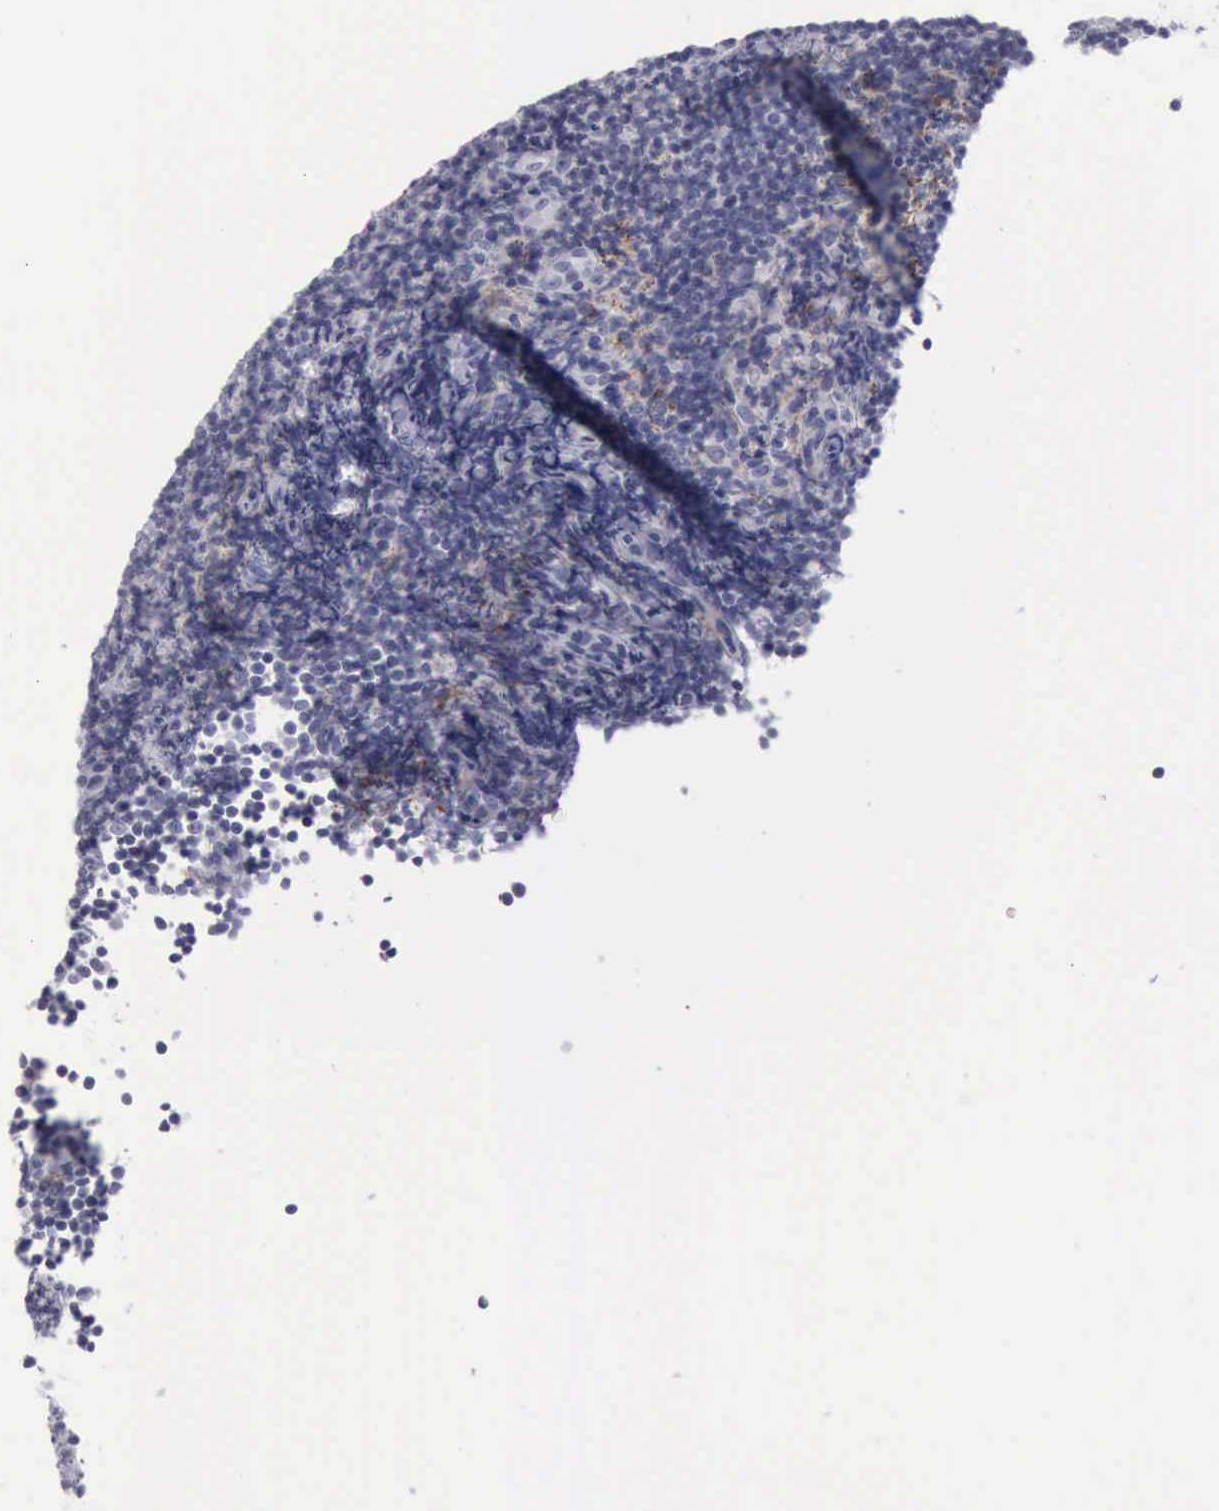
{"staining": {"intensity": "negative", "quantity": "none", "location": "none"}, "tissue": "lymphoma", "cell_type": "Tumor cells", "image_type": "cancer", "snomed": [{"axis": "morphology", "description": "Malignant lymphoma, non-Hodgkin's type, Low grade"}, {"axis": "topography", "description": "Lymph node"}], "caption": "Immunohistochemistry of low-grade malignant lymphoma, non-Hodgkin's type reveals no expression in tumor cells.", "gene": "CDH2", "patient": {"sex": "male", "age": 49}}